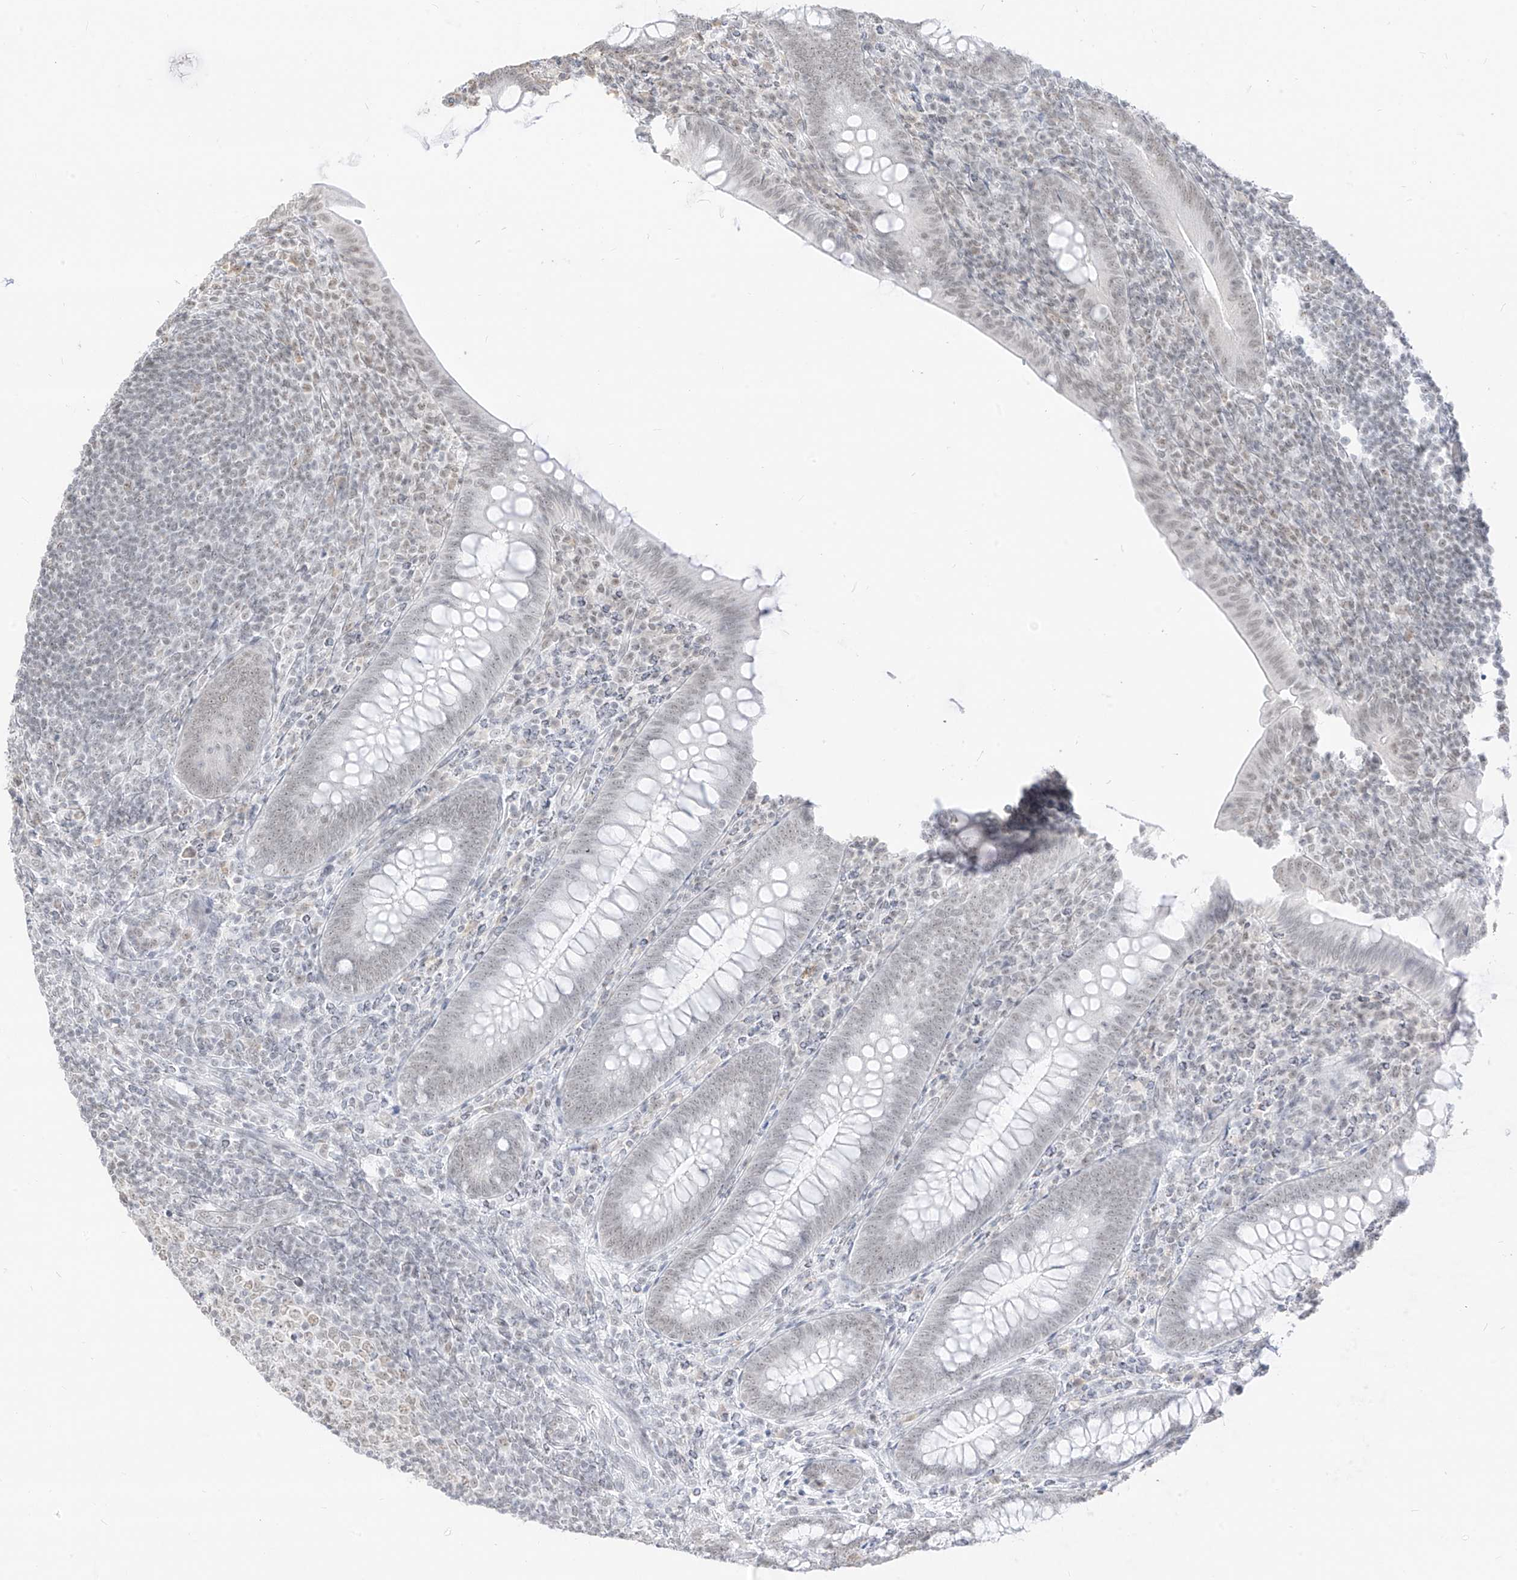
{"staining": {"intensity": "weak", "quantity": "<25%", "location": "nuclear"}, "tissue": "appendix", "cell_type": "Glandular cells", "image_type": "normal", "snomed": [{"axis": "morphology", "description": "Normal tissue, NOS"}, {"axis": "topography", "description": "Appendix"}], "caption": "Normal appendix was stained to show a protein in brown. There is no significant positivity in glandular cells. (Brightfield microscopy of DAB IHC at high magnification).", "gene": "SUPT5H", "patient": {"sex": "male", "age": 14}}